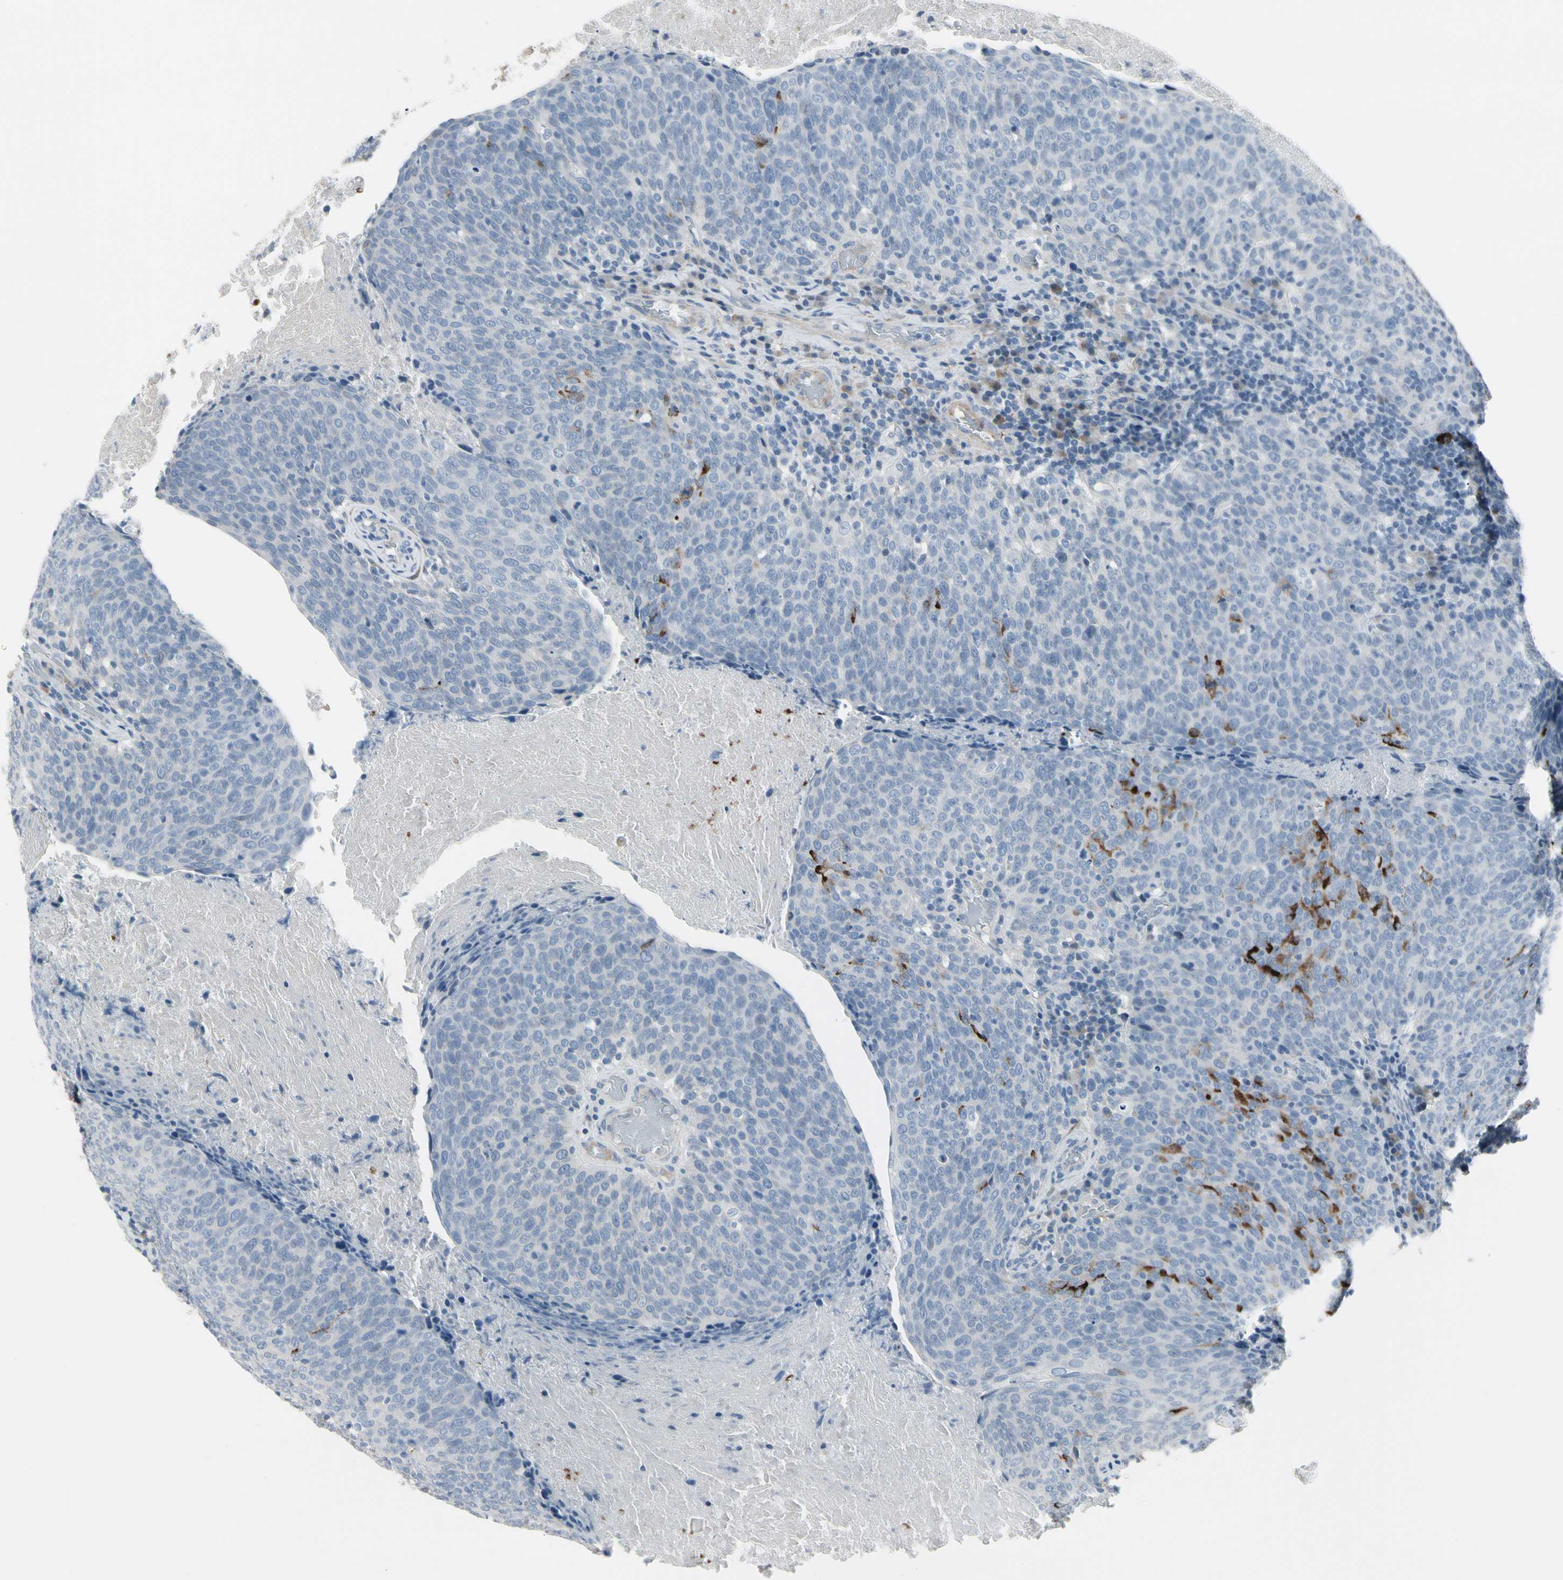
{"staining": {"intensity": "strong", "quantity": "<25%", "location": "cytoplasmic/membranous"}, "tissue": "head and neck cancer", "cell_type": "Tumor cells", "image_type": "cancer", "snomed": [{"axis": "morphology", "description": "Squamous cell carcinoma, NOS"}, {"axis": "morphology", "description": "Squamous cell carcinoma, metastatic, NOS"}, {"axis": "topography", "description": "Lymph node"}, {"axis": "topography", "description": "Head-Neck"}], "caption": "The image reveals a brown stain indicating the presence of a protein in the cytoplasmic/membranous of tumor cells in head and neck cancer. The staining was performed using DAB to visualize the protein expression in brown, while the nuclei were stained in blue with hematoxylin (Magnification: 20x).", "gene": "PIGR", "patient": {"sex": "male", "age": 62}}